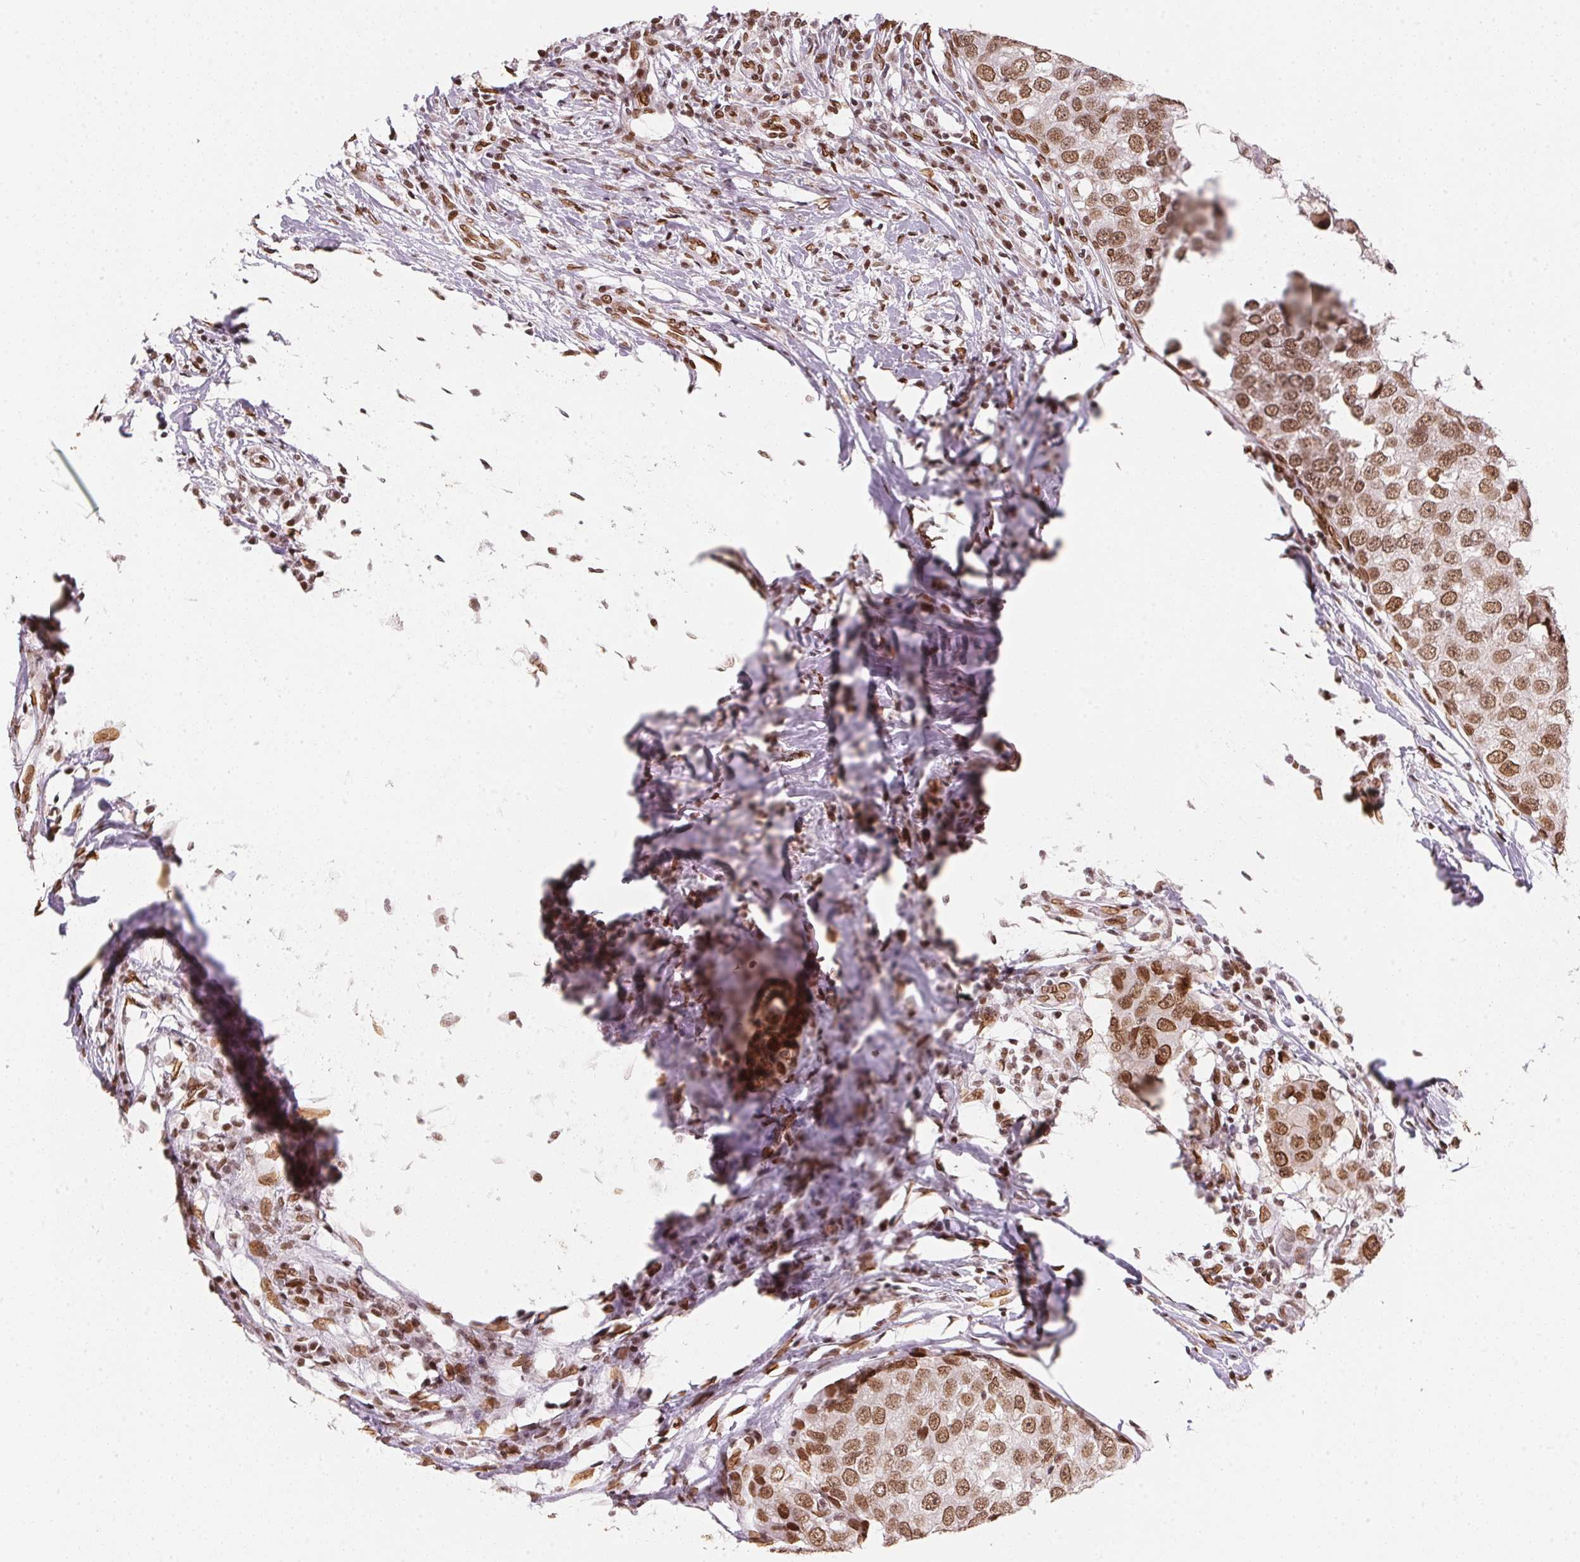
{"staining": {"intensity": "moderate", "quantity": ">75%", "location": "cytoplasmic/membranous,nuclear"}, "tissue": "breast cancer", "cell_type": "Tumor cells", "image_type": "cancer", "snomed": [{"axis": "morphology", "description": "Duct carcinoma"}, {"axis": "topography", "description": "Breast"}], "caption": "IHC staining of infiltrating ductal carcinoma (breast), which demonstrates medium levels of moderate cytoplasmic/membranous and nuclear positivity in approximately >75% of tumor cells indicating moderate cytoplasmic/membranous and nuclear protein staining. The staining was performed using DAB (brown) for protein detection and nuclei were counterstained in hematoxylin (blue).", "gene": "SAP30BP", "patient": {"sex": "female", "age": 27}}